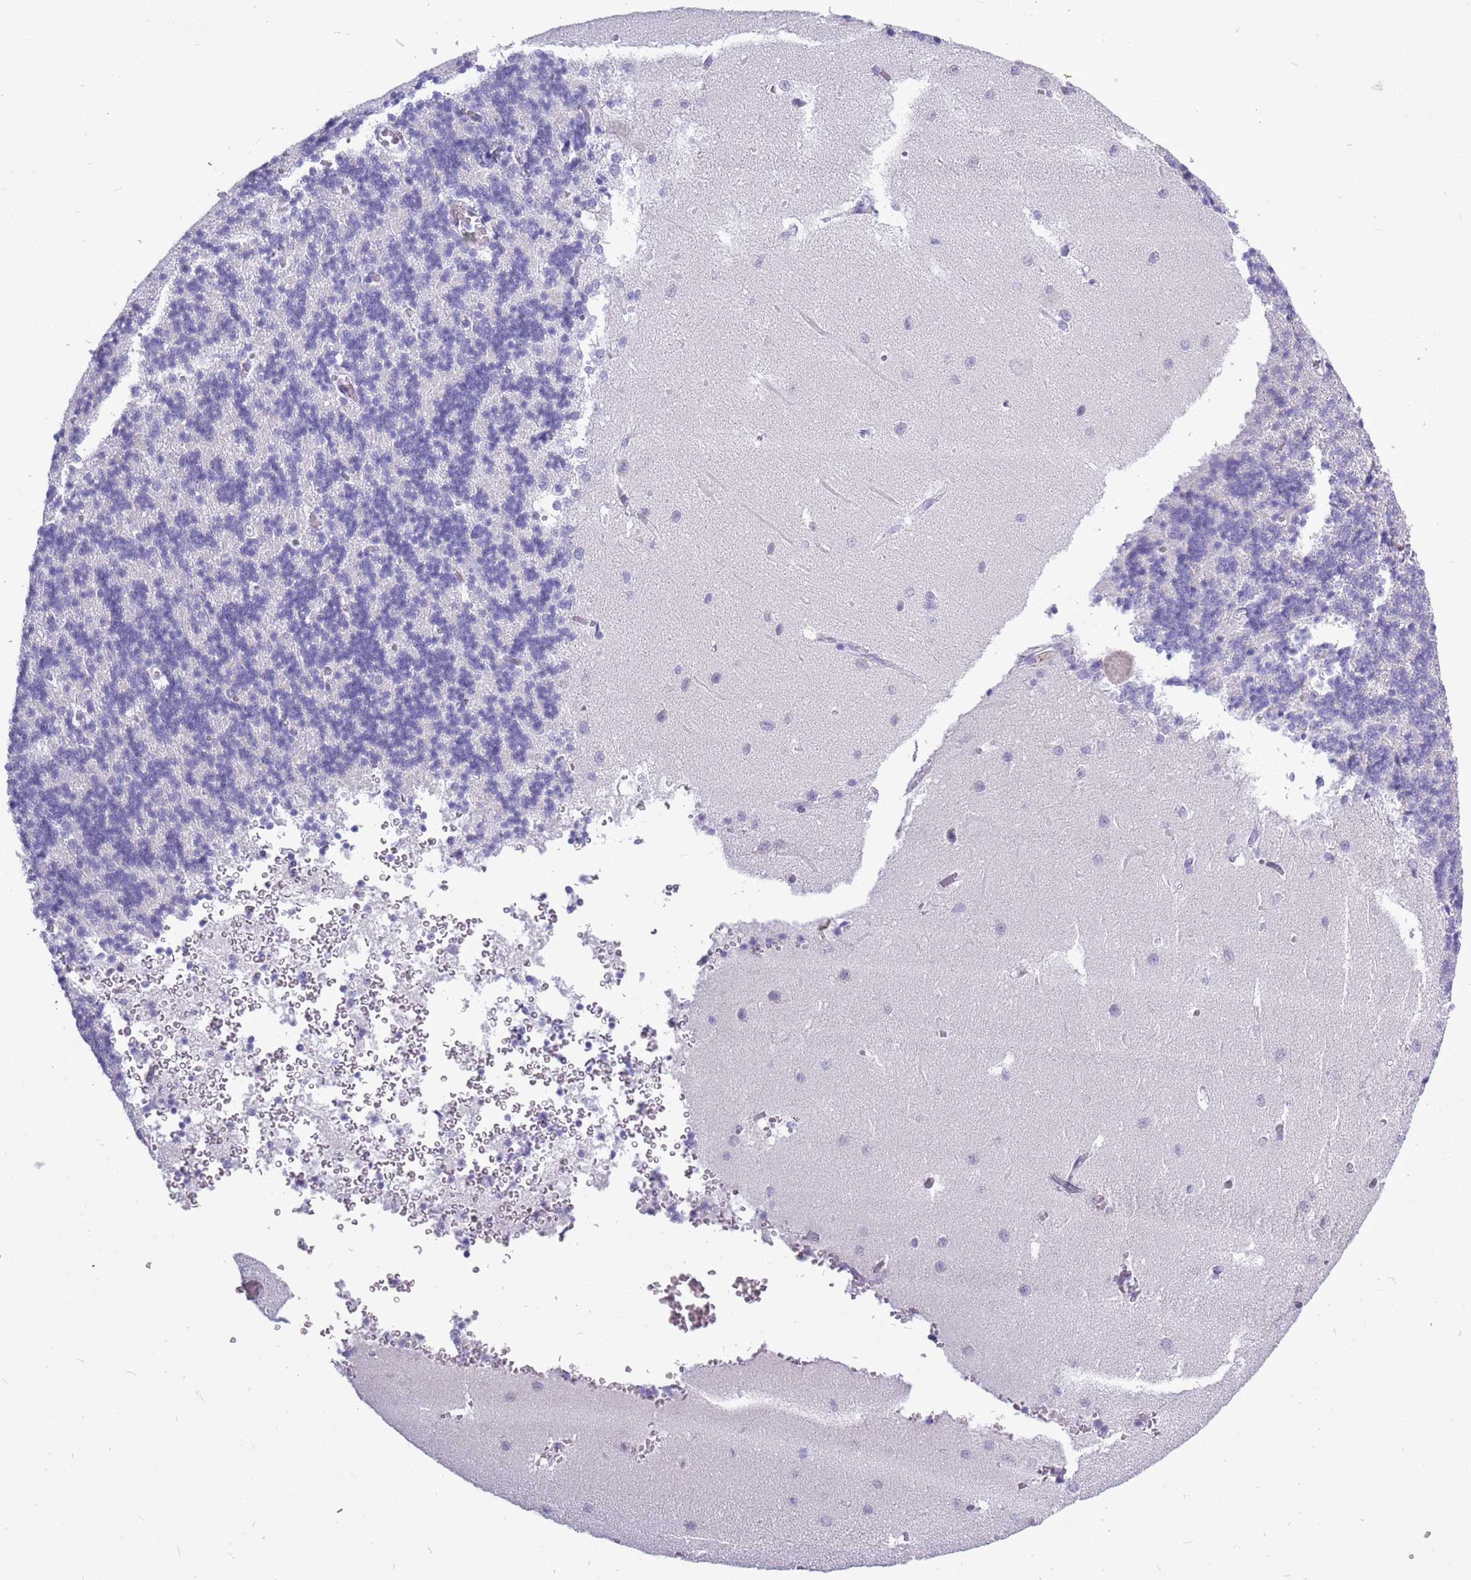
{"staining": {"intensity": "negative", "quantity": "none", "location": "none"}, "tissue": "cerebellum", "cell_type": "Cells in granular layer", "image_type": "normal", "snomed": [{"axis": "morphology", "description": "Normal tissue, NOS"}, {"axis": "topography", "description": "Cerebellum"}], "caption": "This is a micrograph of immunohistochemistry staining of benign cerebellum, which shows no positivity in cells in granular layer. The staining was performed using DAB (3,3'-diaminobenzidine) to visualize the protein expression in brown, while the nuclei were stained in blue with hematoxylin (Magnification: 20x).", "gene": "ZNF425", "patient": {"sex": "male", "age": 37}}